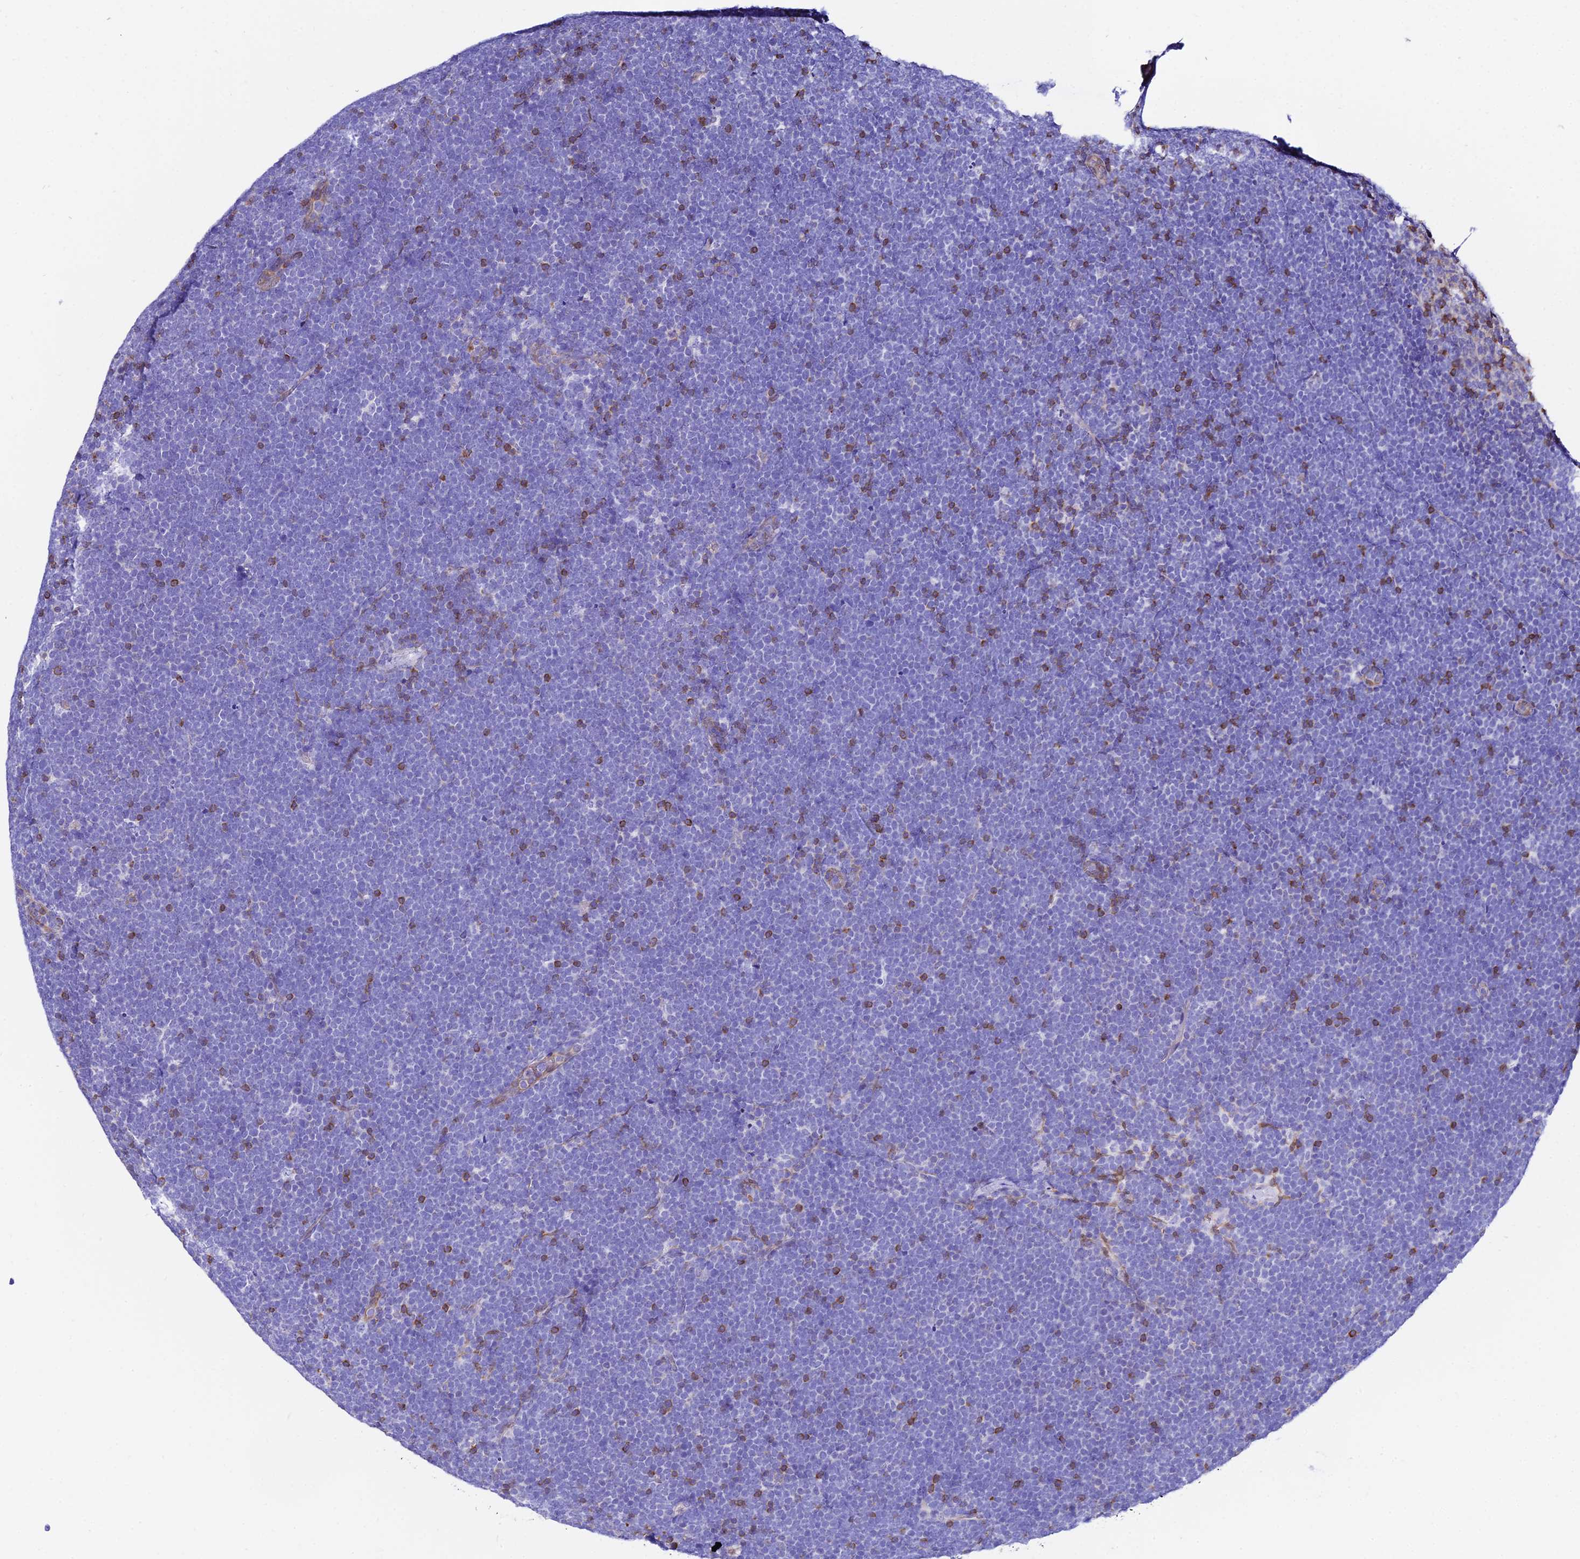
{"staining": {"intensity": "negative", "quantity": "none", "location": "none"}, "tissue": "lymphoma", "cell_type": "Tumor cells", "image_type": "cancer", "snomed": [{"axis": "morphology", "description": "Malignant lymphoma, non-Hodgkin's type, High grade"}, {"axis": "topography", "description": "Lymph node"}], "caption": "IHC of human lymphoma reveals no expression in tumor cells. (DAB IHC visualized using brightfield microscopy, high magnification).", "gene": "S100A16", "patient": {"sex": "male", "age": 13}}